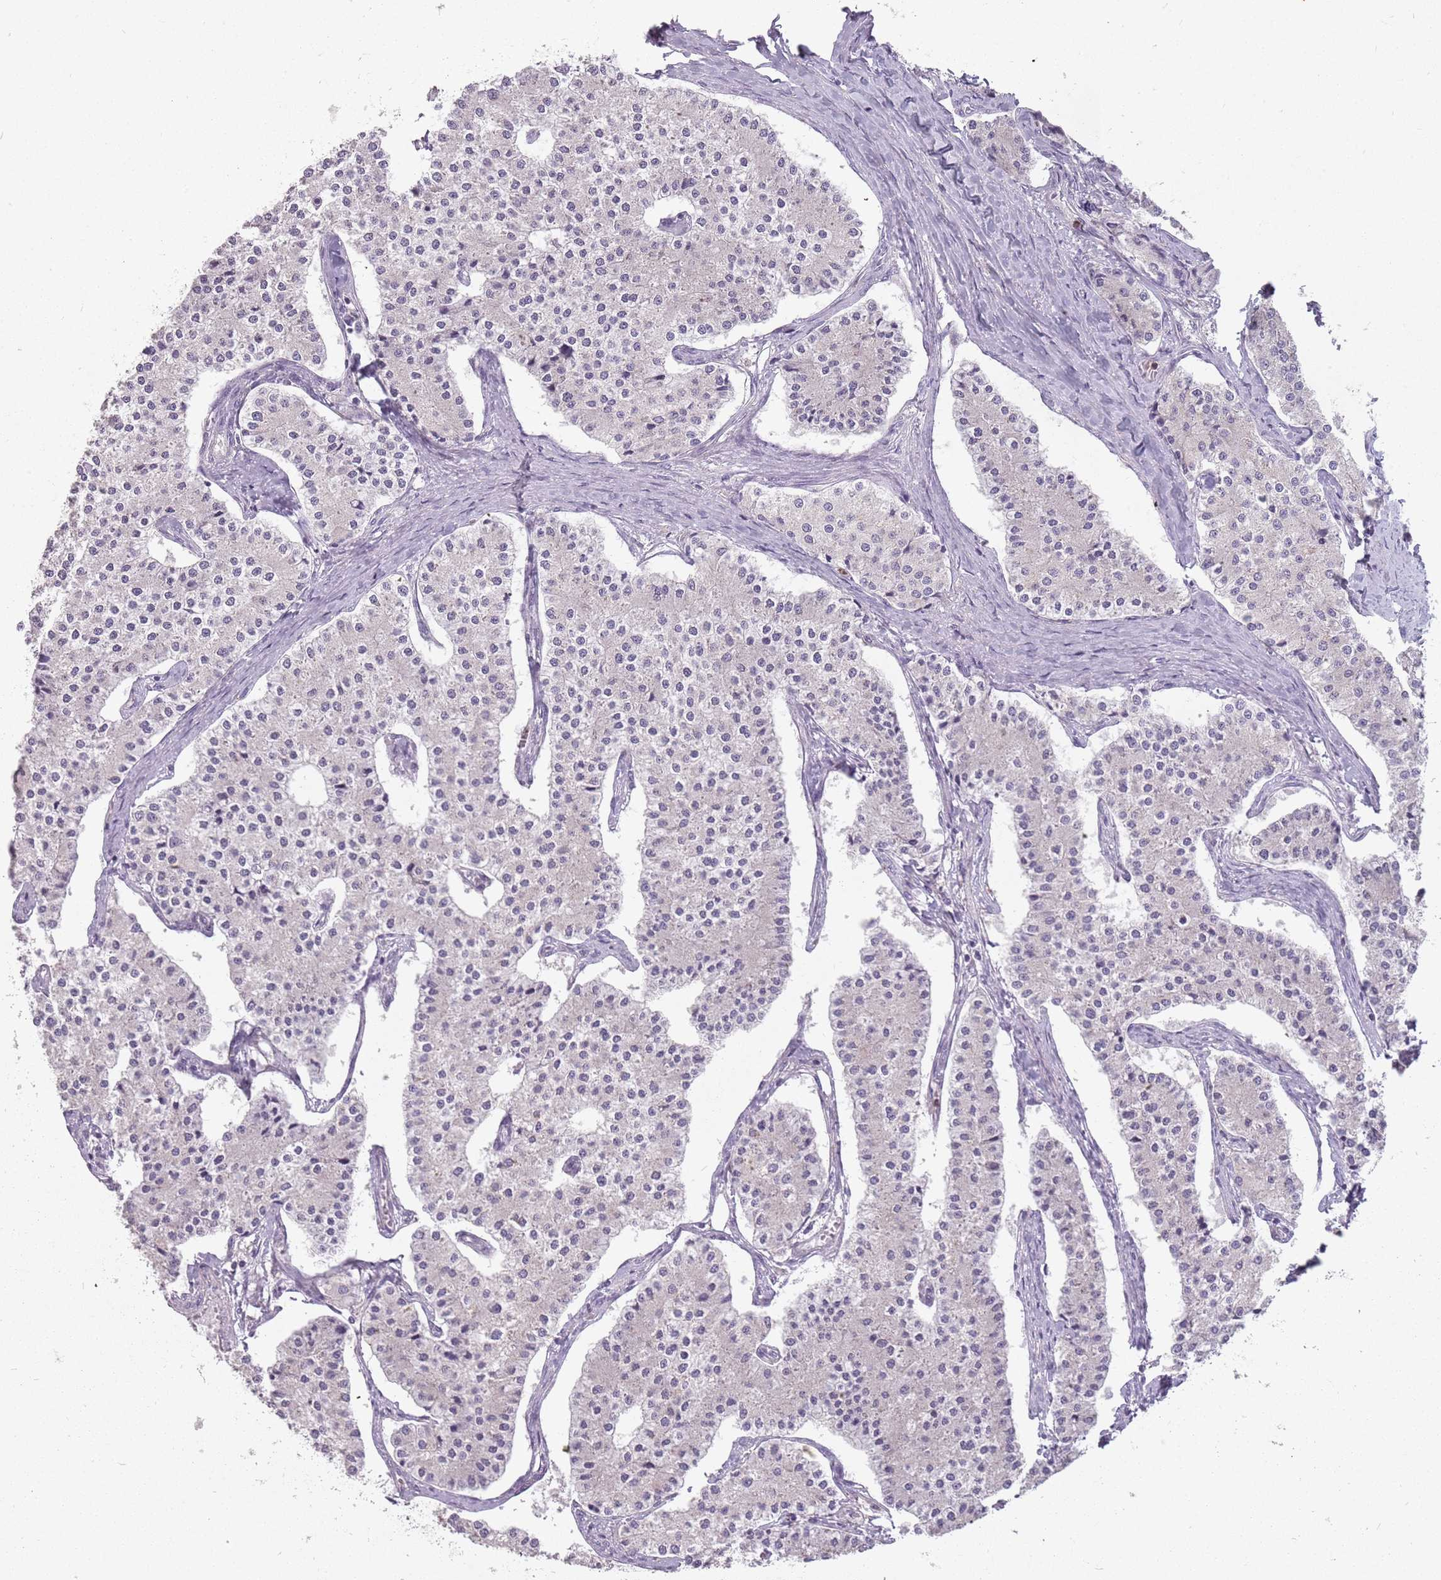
{"staining": {"intensity": "negative", "quantity": "none", "location": "none"}, "tissue": "carcinoid", "cell_type": "Tumor cells", "image_type": "cancer", "snomed": [{"axis": "morphology", "description": "Carcinoid, malignant, NOS"}, {"axis": "topography", "description": "Colon"}], "caption": "An image of human malignant carcinoid is negative for staining in tumor cells.", "gene": "RPS9", "patient": {"sex": "female", "age": 52}}